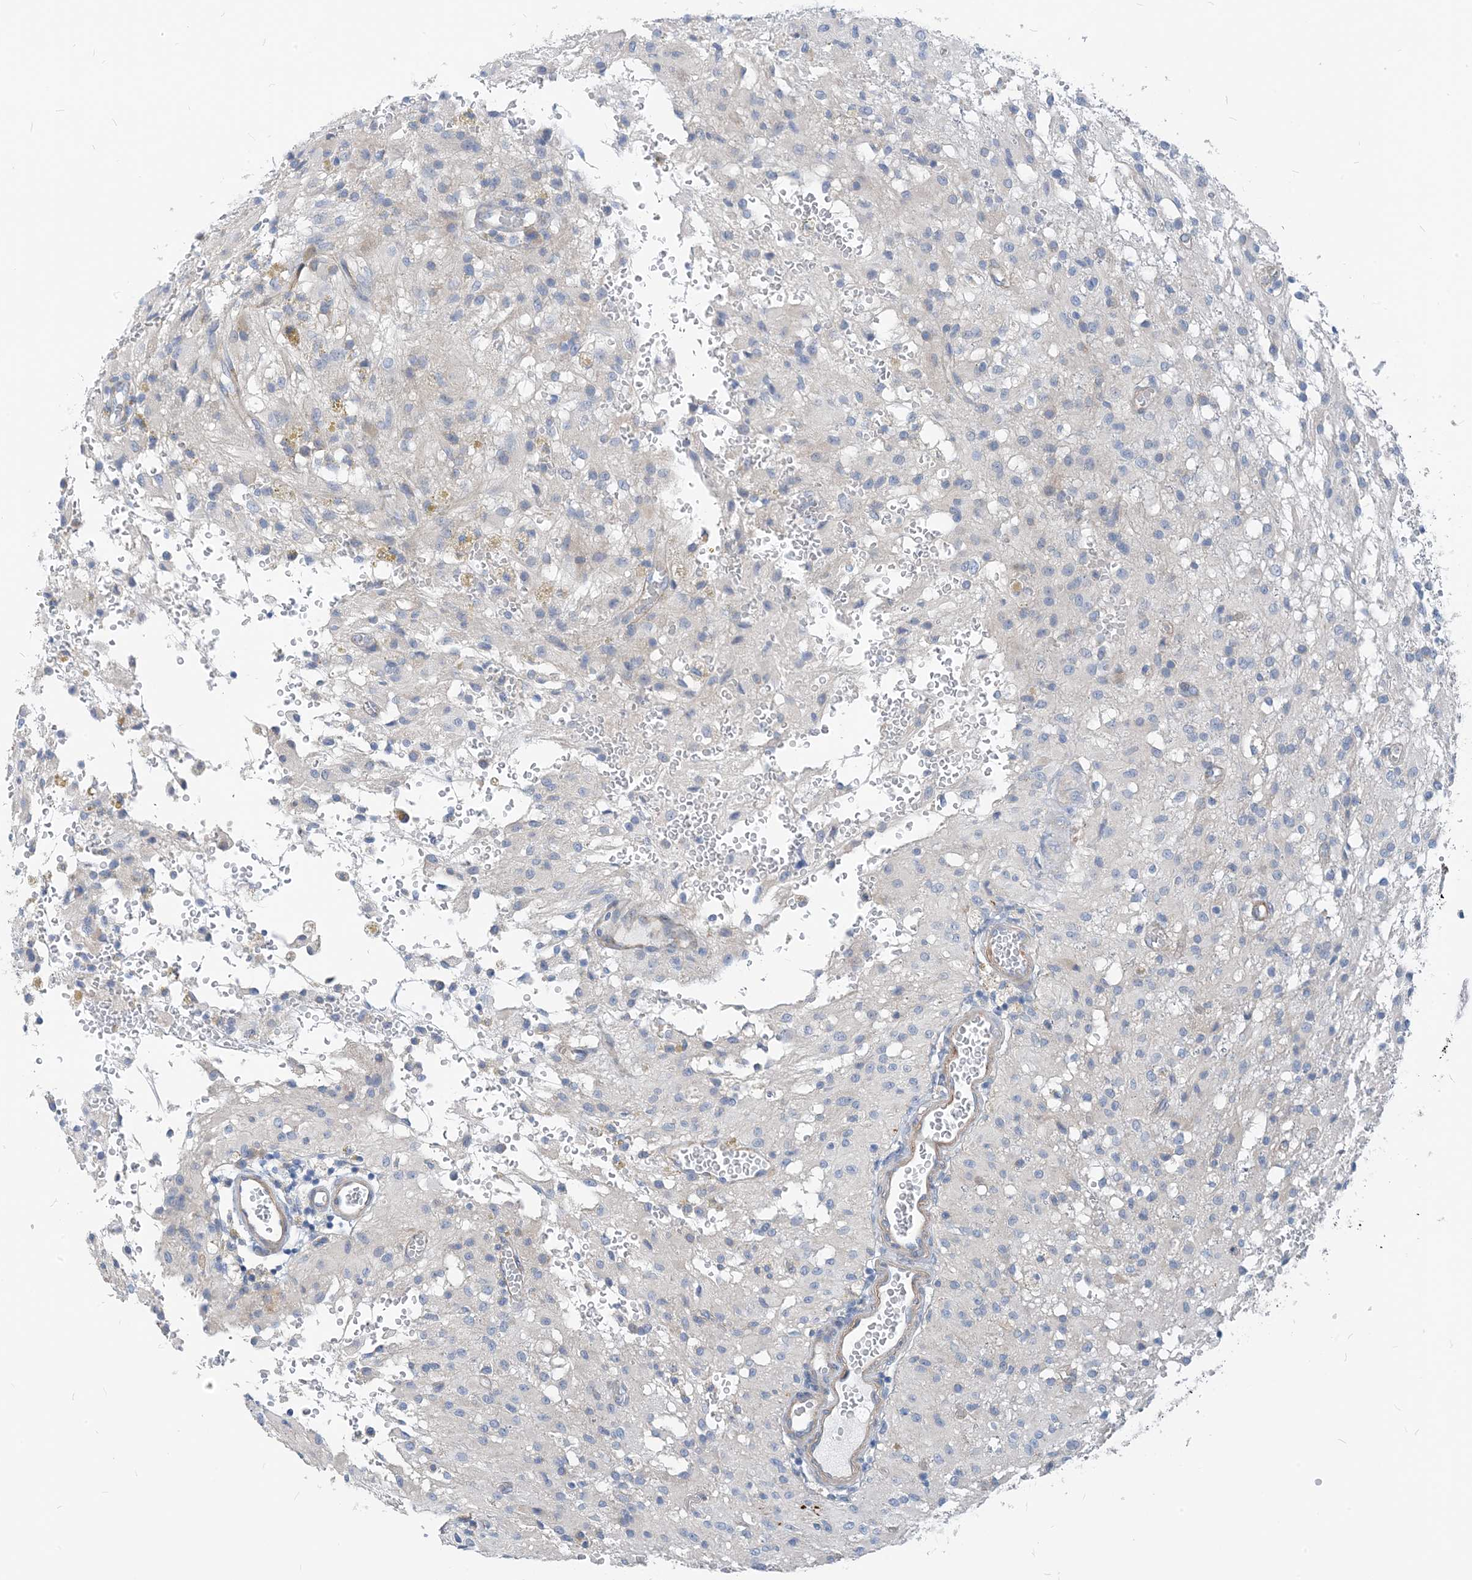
{"staining": {"intensity": "negative", "quantity": "none", "location": "none"}, "tissue": "glioma", "cell_type": "Tumor cells", "image_type": "cancer", "snomed": [{"axis": "morphology", "description": "Glioma, malignant, High grade"}, {"axis": "topography", "description": "Brain"}], "caption": "Malignant high-grade glioma was stained to show a protein in brown. There is no significant expression in tumor cells.", "gene": "PLEKHA3", "patient": {"sex": "female", "age": 59}}